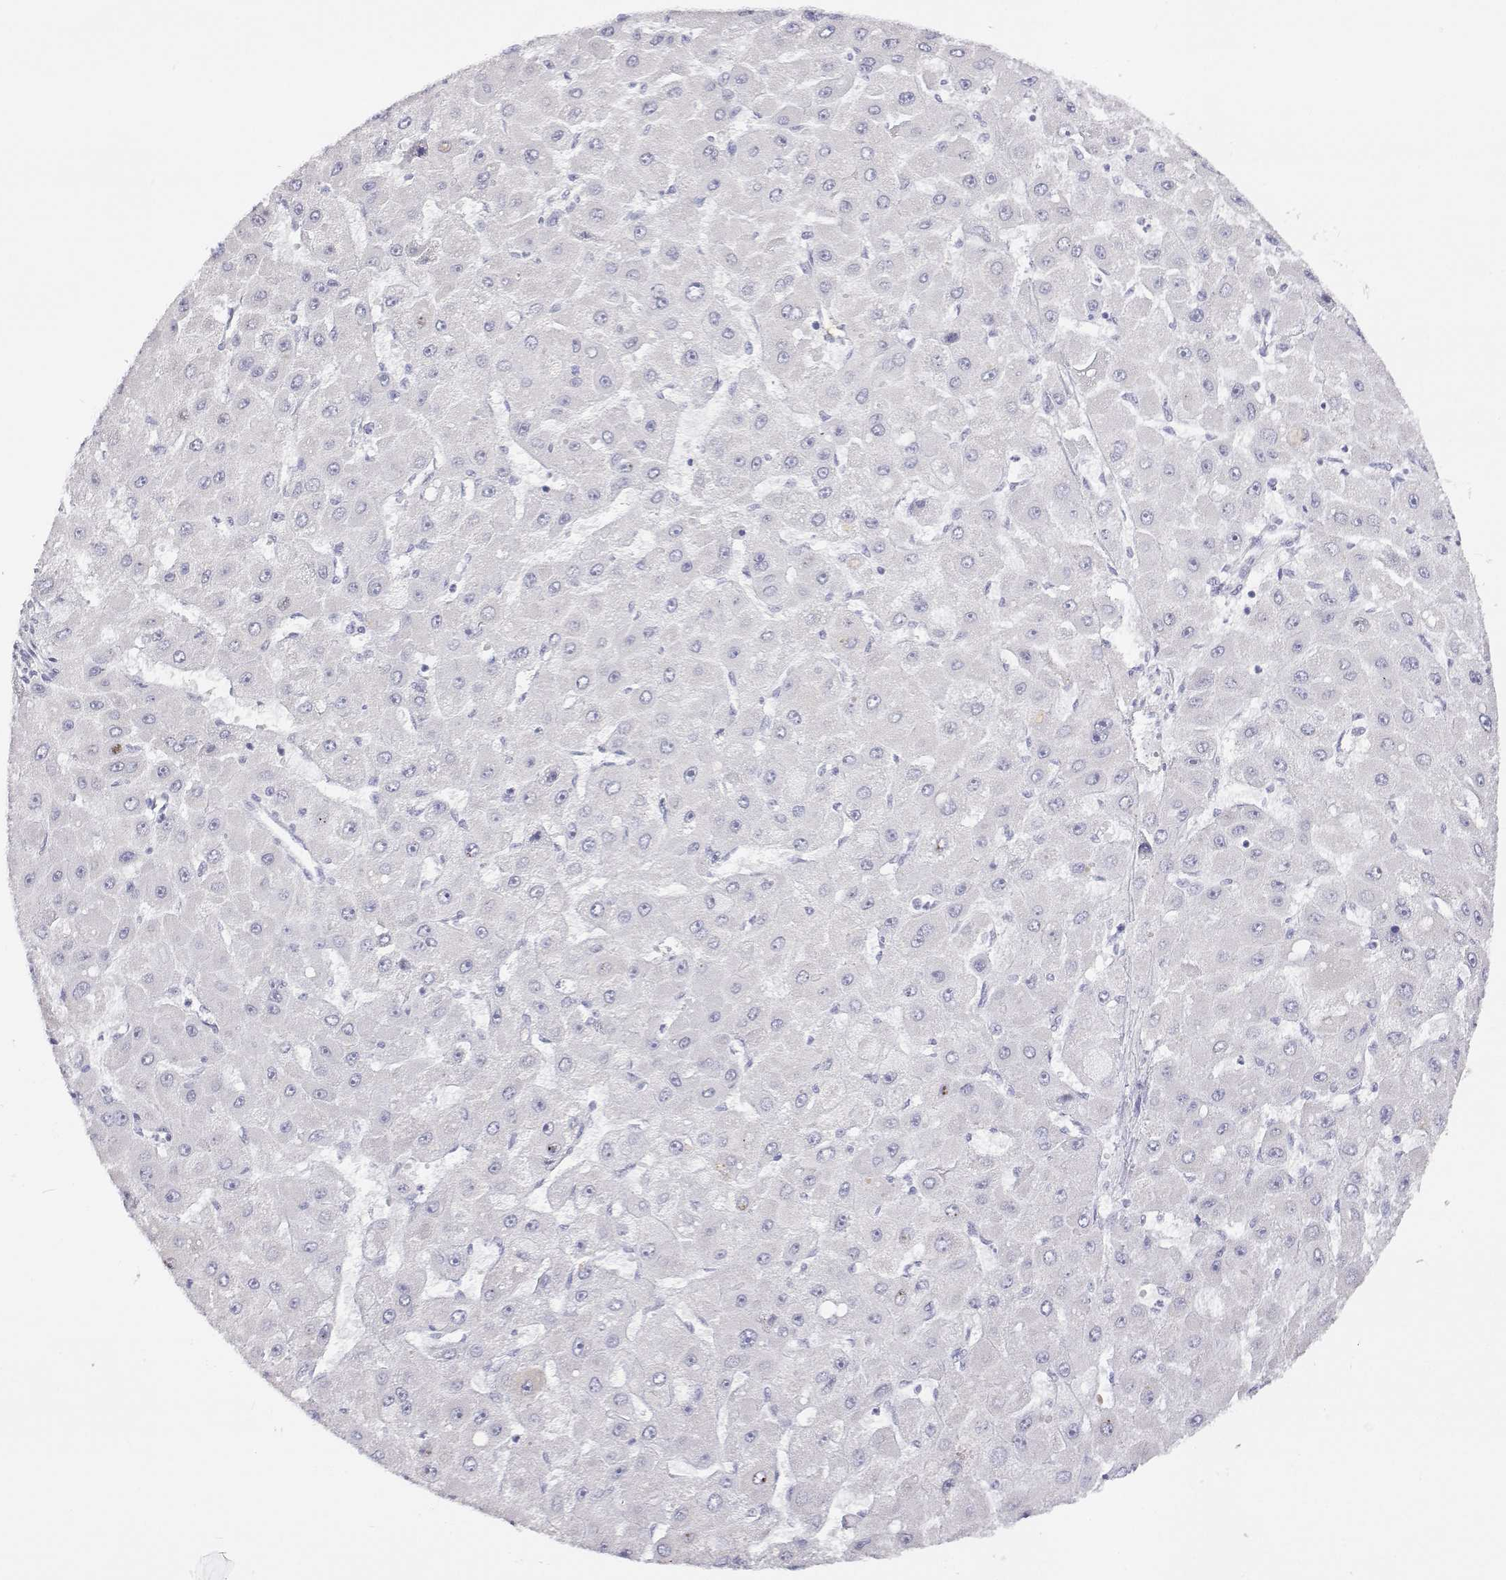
{"staining": {"intensity": "negative", "quantity": "none", "location": "none"}, "tissue": "liver cancer", "cell_type": "Tumor cells", "image_type": "cancer", "snomed": [{"axis": "morphology", "description": "Carcinoma, Hepatocellular, NOS"}, {"axis": "topography", "description": "Liver"}], "caption": "Immunohistochemical staining of human hepatocellular carcinoma (liver) reveals no significant staining in tumor cells. The staining is performed using DAB (3,3'-diaminobenzidine) brown chromogen with nuclei counter-stained in using hematoxylin.", "gene": "ANKRD65", "patient": {"sex": "female", "age": 25}}